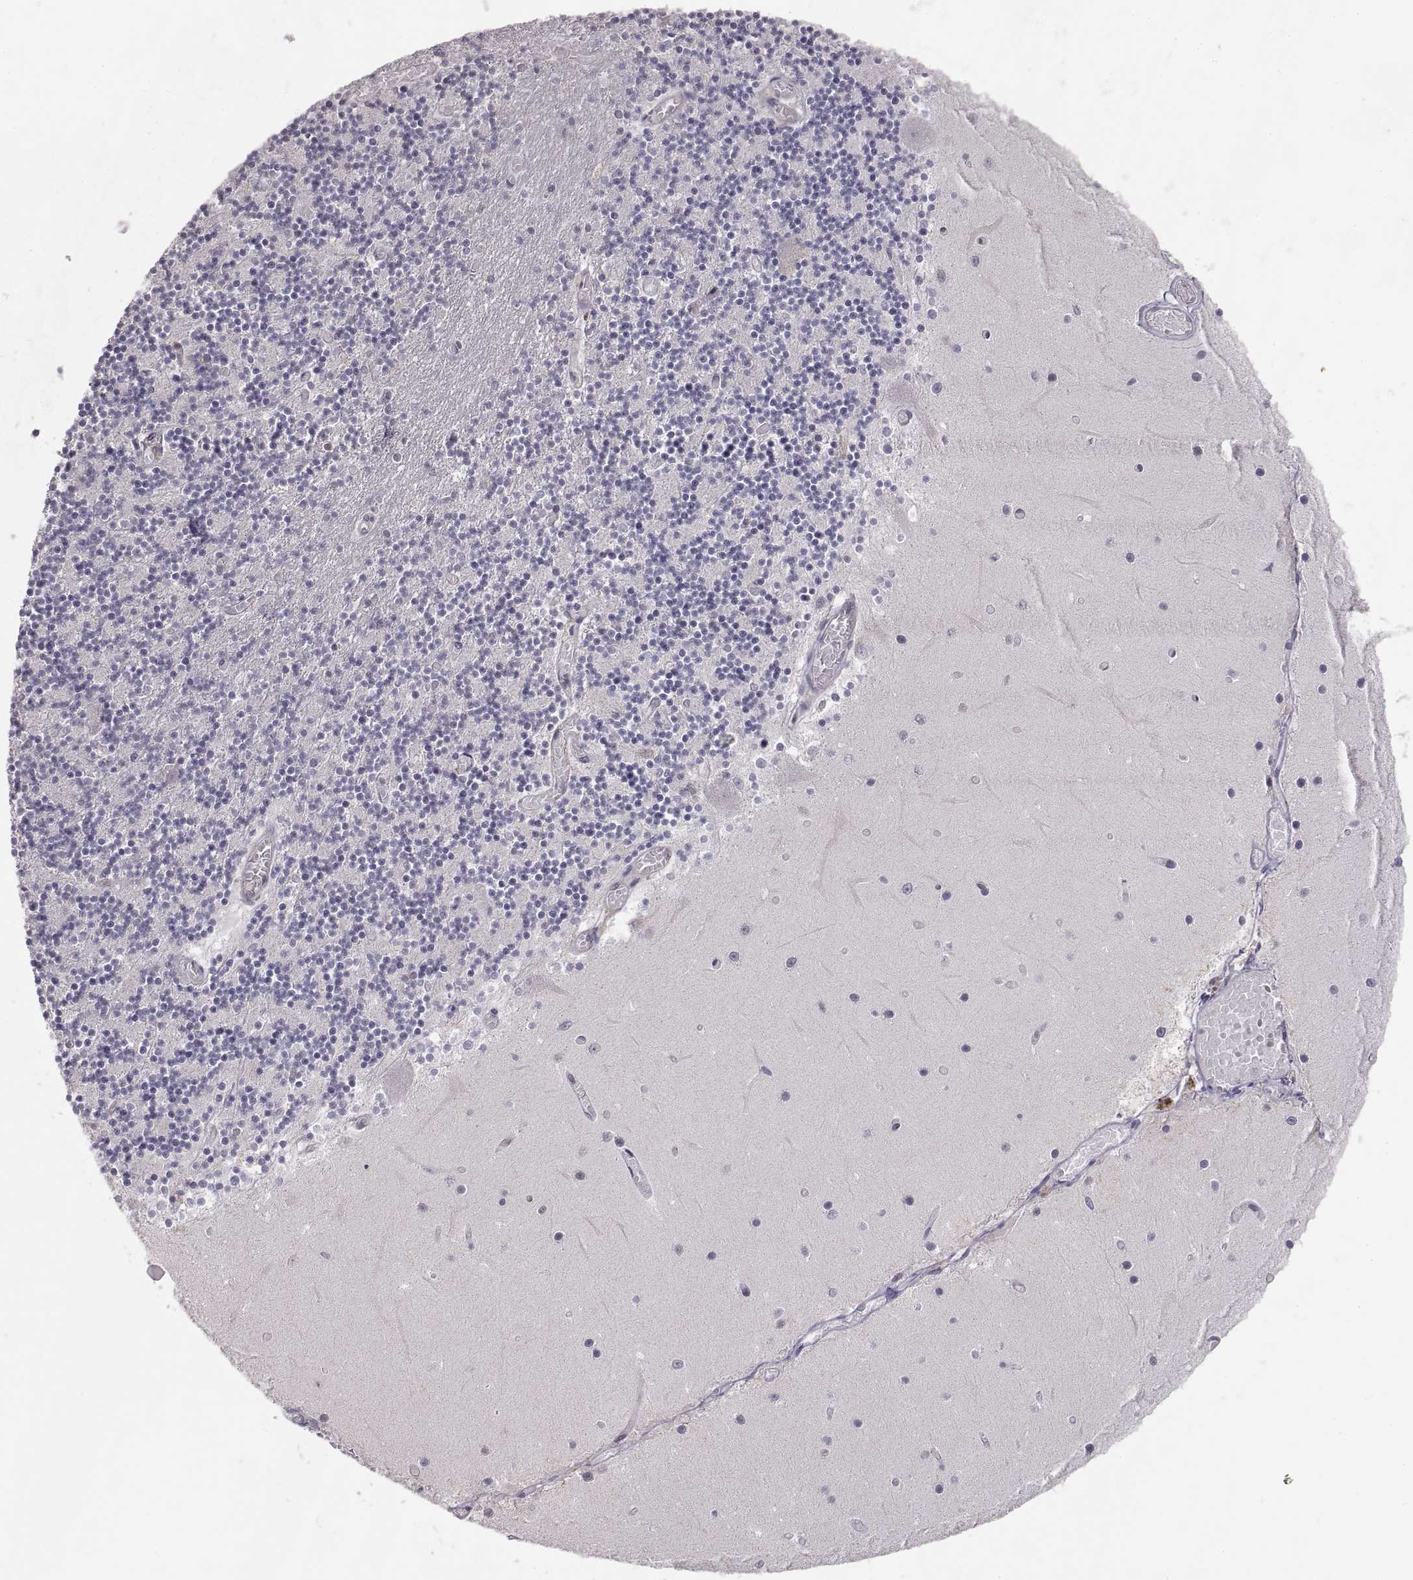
{"staining": {"intensity": "negative", "quantity": "none", "location": "none"}, "tissue": "cerebellum", "cell_type": "Cells in granular layer", "image_type": "normal", "snomed": [{"axis": "morphology", "description": "Normal tissue, NOS"}, {"axis": "topography", "description": "Cerebellum"}], "caption": "Cerebellum stained for a protein using immunohistochemistry displays no expression cells in granular layer.", "gene": "HSP90AB1", "patient": {"sex": "female", "age": 28}}